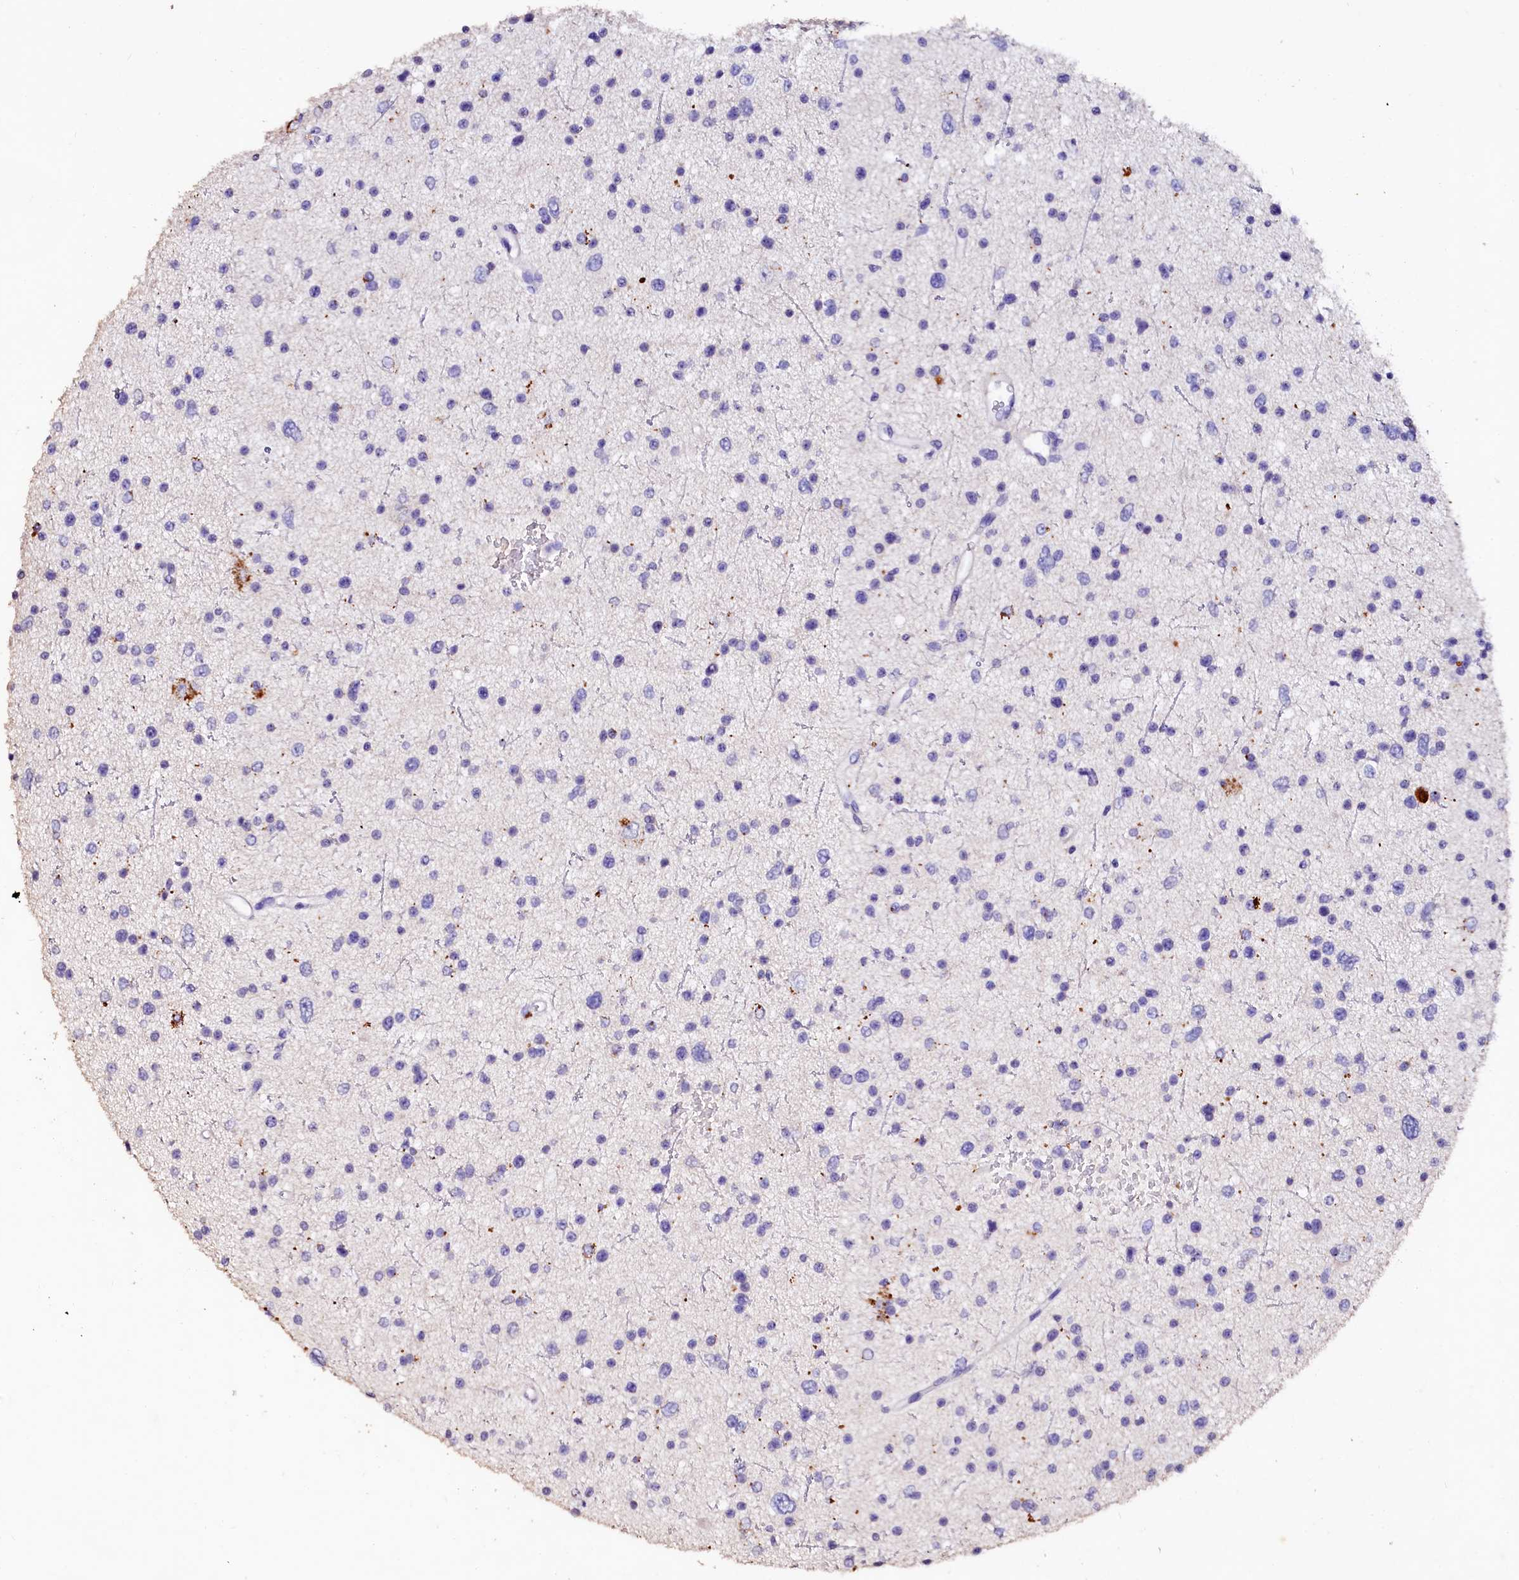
{"staining": {"intensity": "negative", "quantity": "none", "location": "none"}, "tissue": "glioma", "cell_type": "Tumor cells", "image_type": "cancer", "snomed": [{"axis": "morphology", "description": "Glioma, malignant, Low grade"}, {"axis": "topography", "description": "Brain"}], "caption": "Human malignant low-grade glioma stained for a protein using immunohistochemistry (IHC) shows no staining in tumor cells.", "gene": "VPS36", "patient": {"sex": "female", "age": 37}}